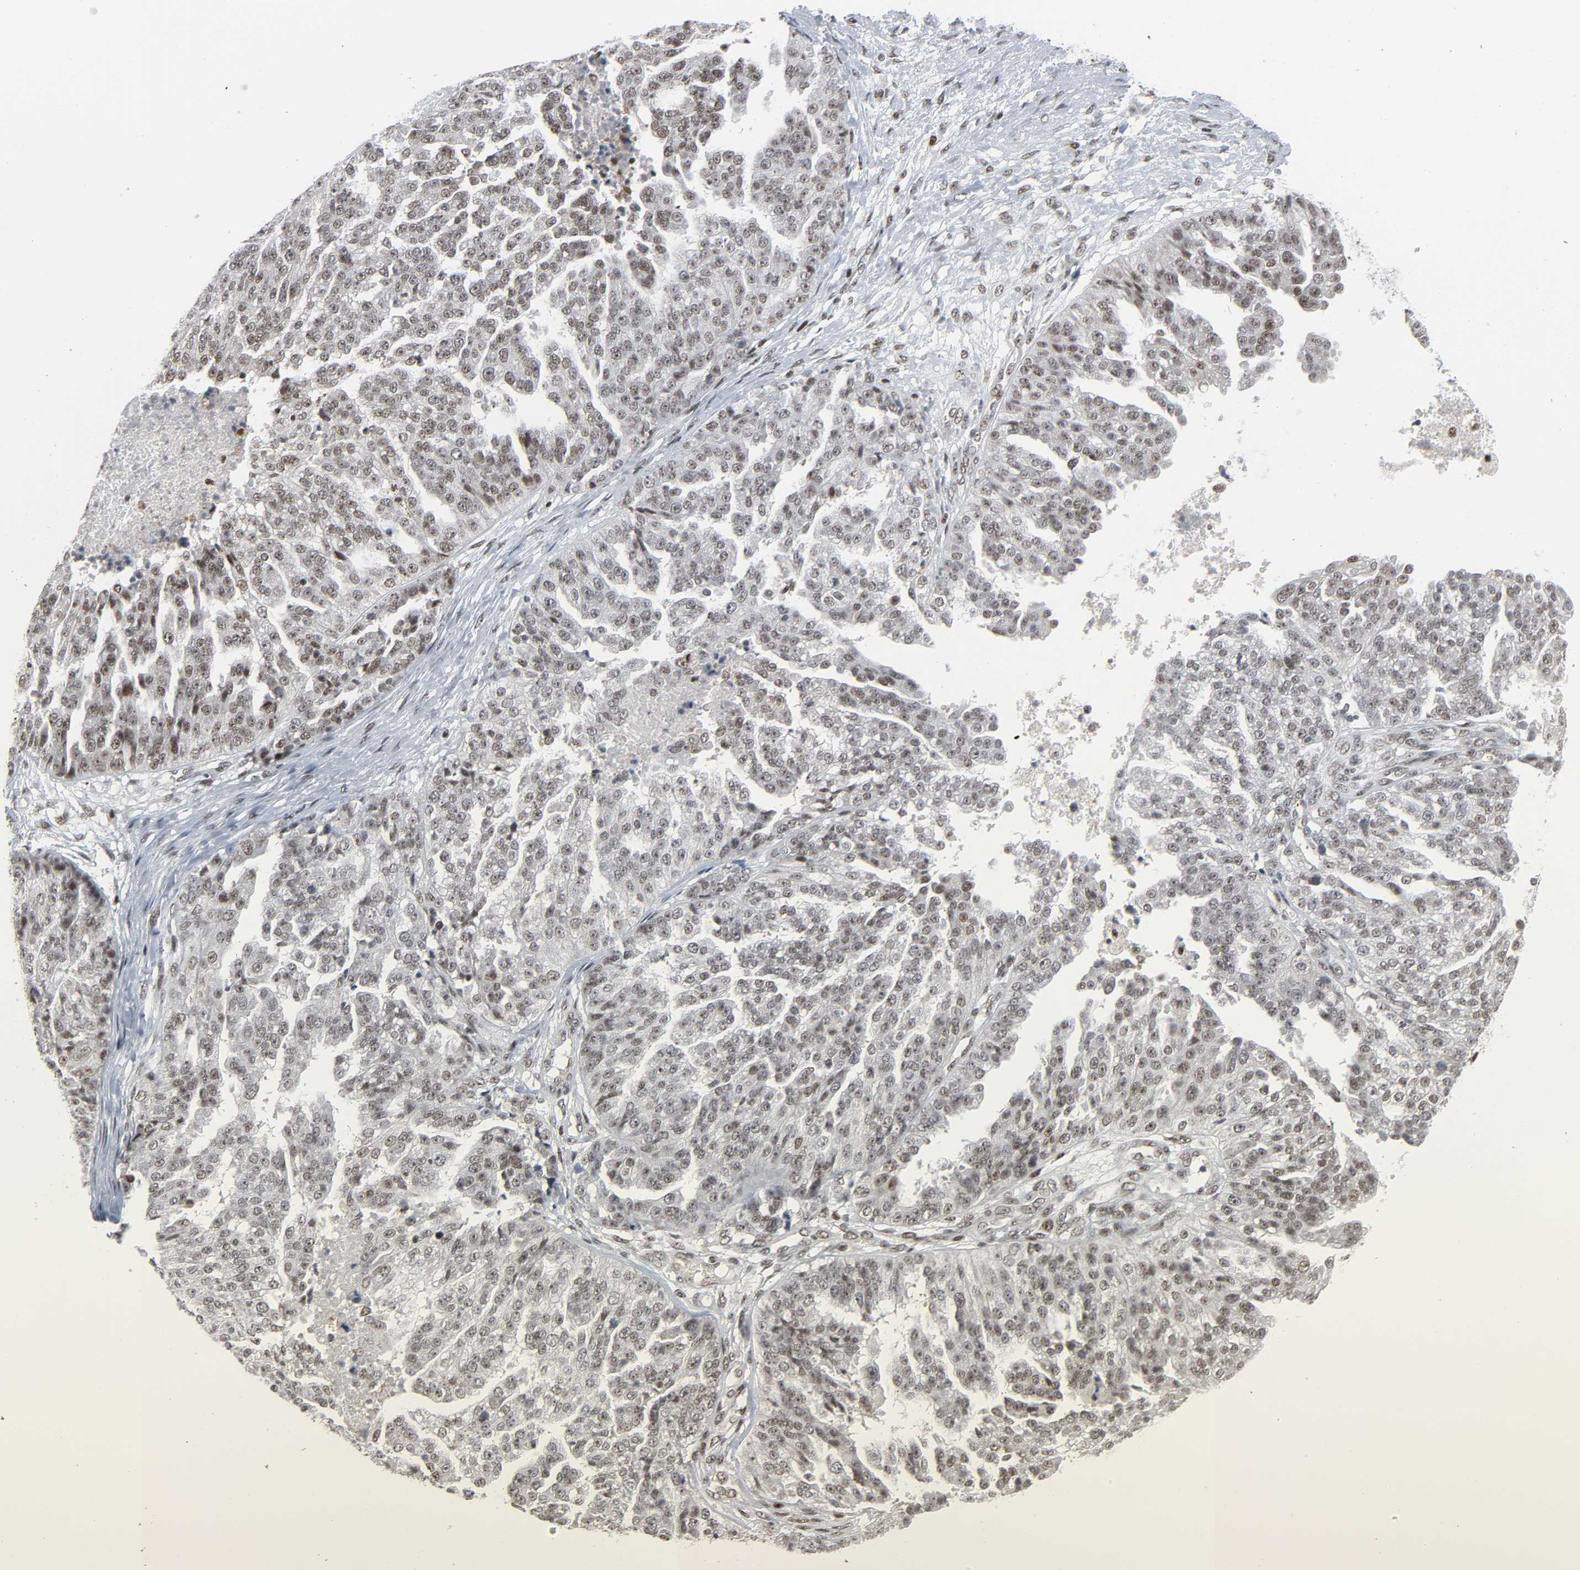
{"staining": {"intensity": "moderate", "quantity": ">75%", "location": "nuclear"}, "tissue": "ovarian cancer", "cell_type": "Tumor cells", "image_type": "cancer", "snomed": [{"axis": "morphology", "description": "Cystadenocarcinoma, serous, NOS"}, {"axis": "topography", "description": "Ovary"}], "caption": "The photomicrograph shows staining of ovarian cancer (serous cystadenocarcinoma), revealing moderate nuclear protein staining (brown color) within tumor cells.", "gene": "CDK7", "patient": {"sex": "female", "age": 58}}